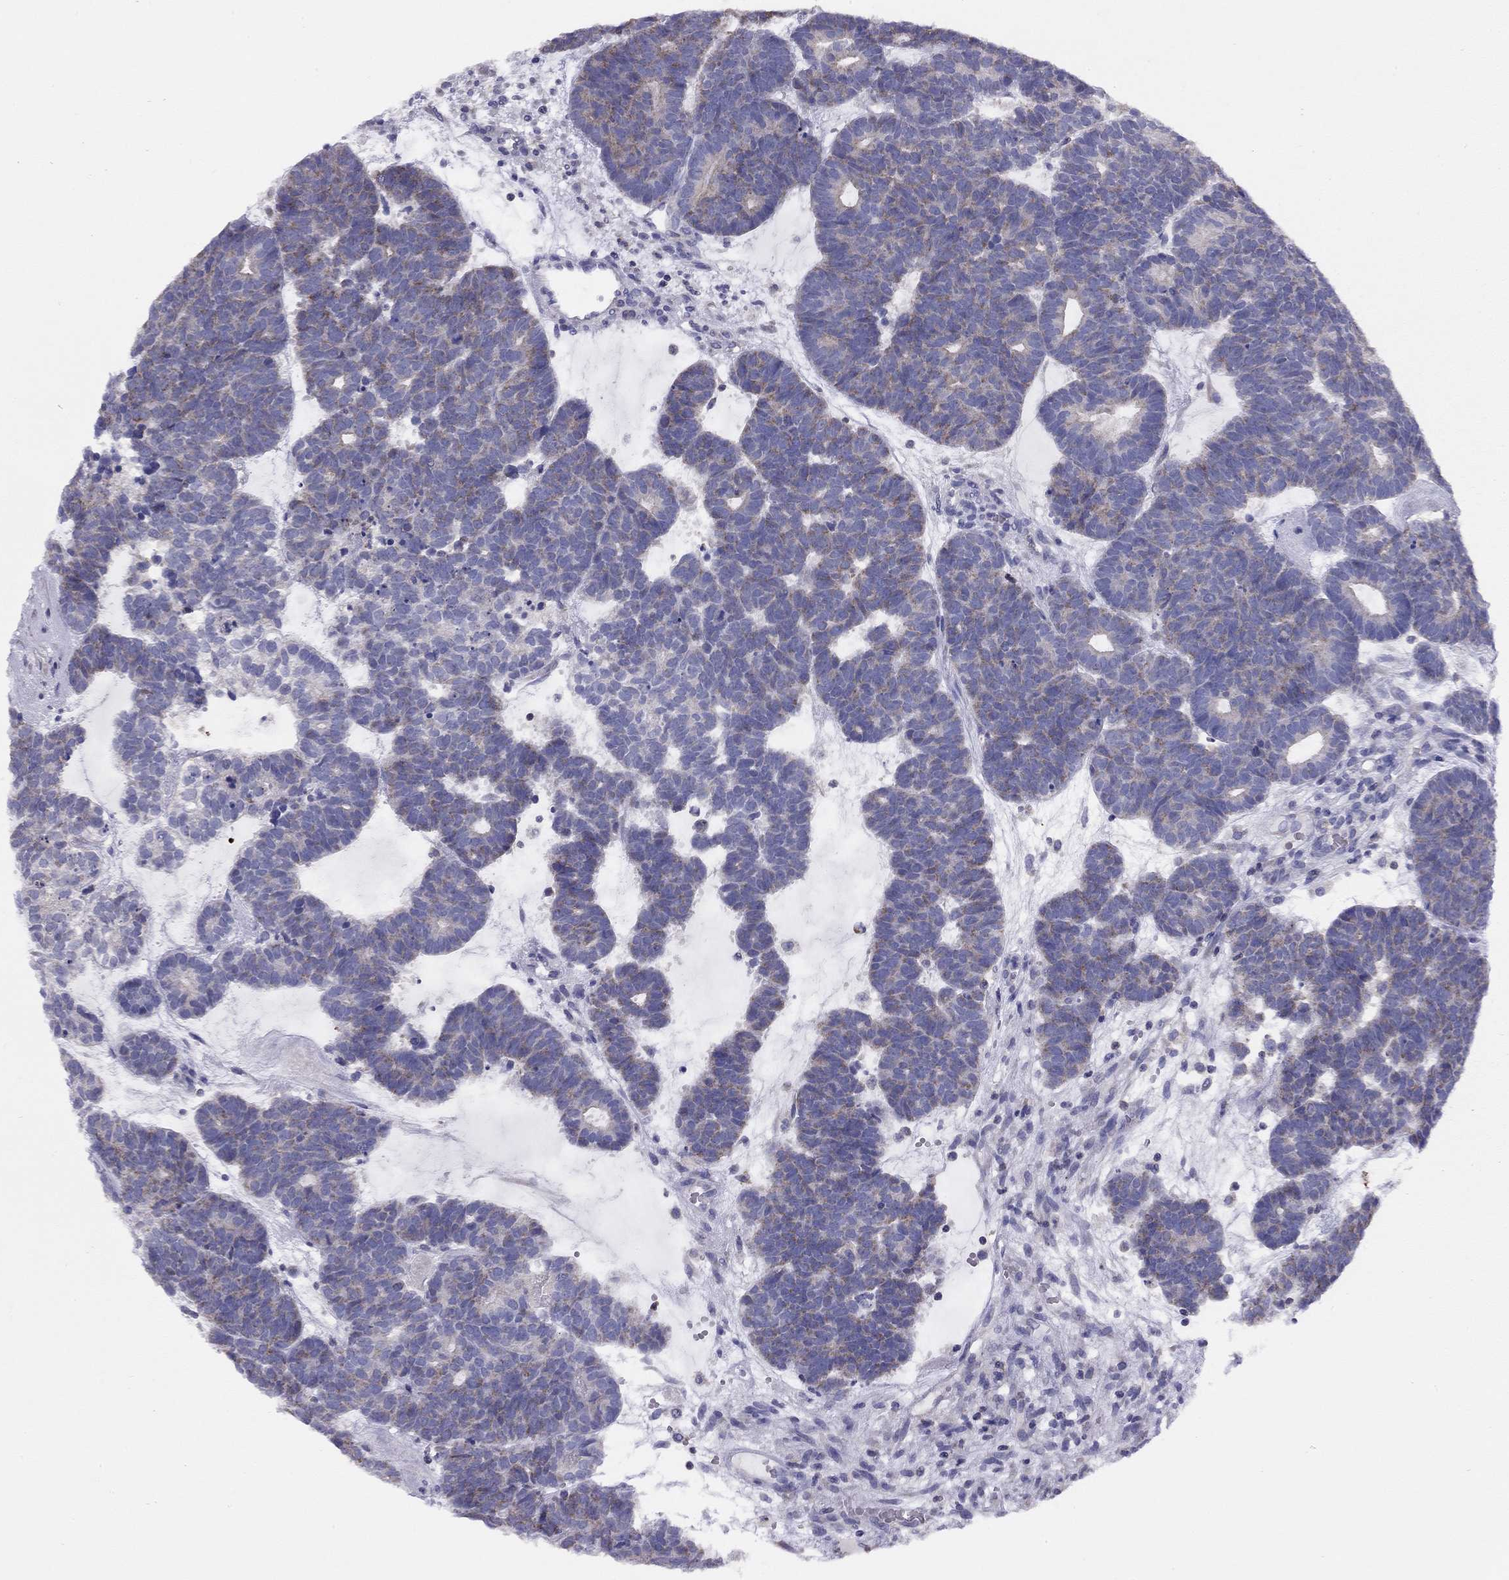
{"staining": {"intensity": "negative", "quantity": "none", "location": "none"}, "tissue": "head and neck cancer", "cell_type": "Tumor cells", "image_type": "cancer", "snomed": [{"axis": "morphology", "description": "Adenocarcinoma, NOS"}, {"axis": "topography", "description": "Head-Neck"}], "caption": "A histopathology image of human head and neck cancer (adenocarcinoma) is negative for staining in tumor cells.", "gene": "CITED1", "patient": {"sex": "female", "age": 81}}